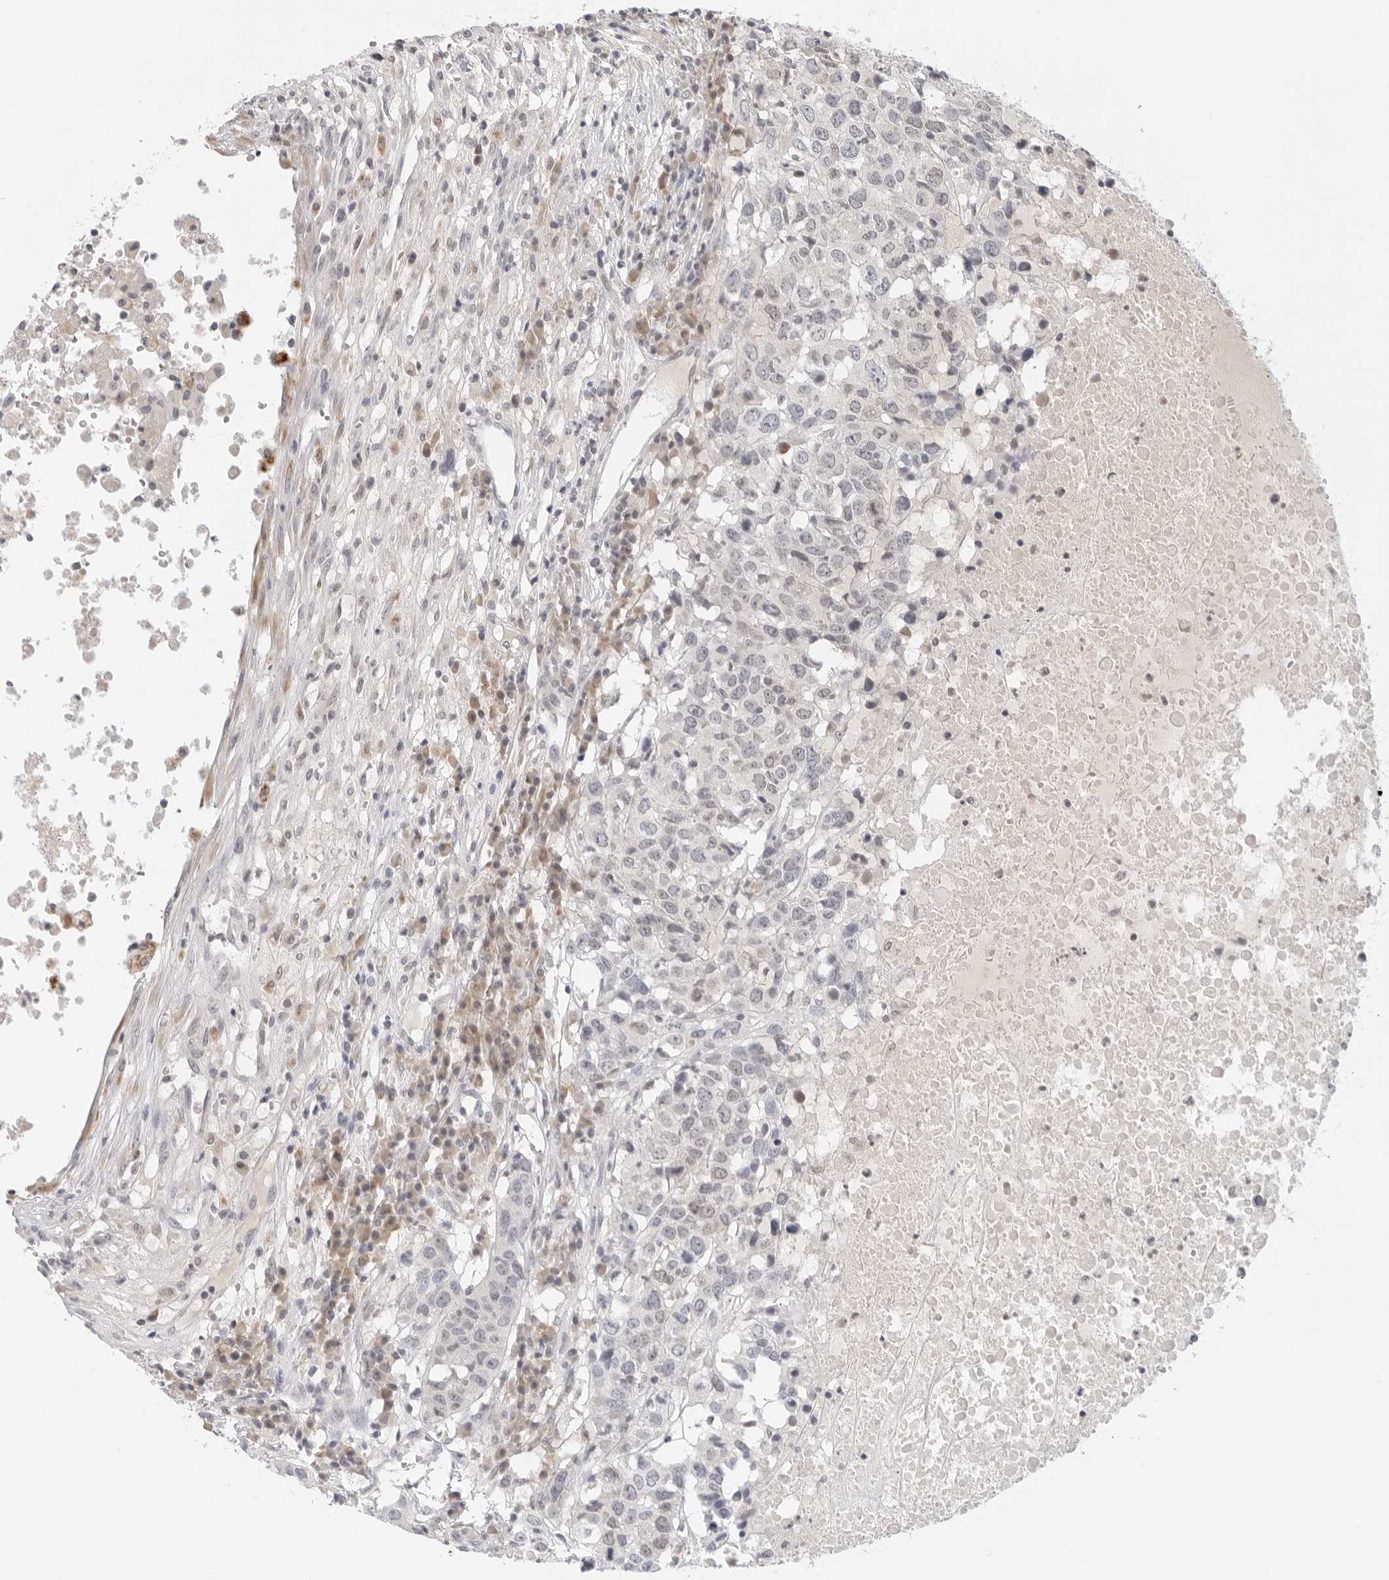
{"staining": {"intensity": "negative", "quantity": "none", "location": "none"}, "tissue": "head and neck cancer", "cell_type": "Tumor cells", "image_type": "cancer", "snomed": [{"axis": "morphology", "description": "Squamous cell carcinoma, NOS"}, {"axis": "topography", "description": "Head-Neck"}], "caption": "This is a photomicrograph of IHC staining of head and neck squamous cell carcinoma, which shows no staining in tumor cells. (DAB (3,3'-diaminobenzidine) immunohistochemistry (IHC) with hematoxylin counter stain).", "gene": "EDN2", "patient": {"sex": "male", "age": 66}}